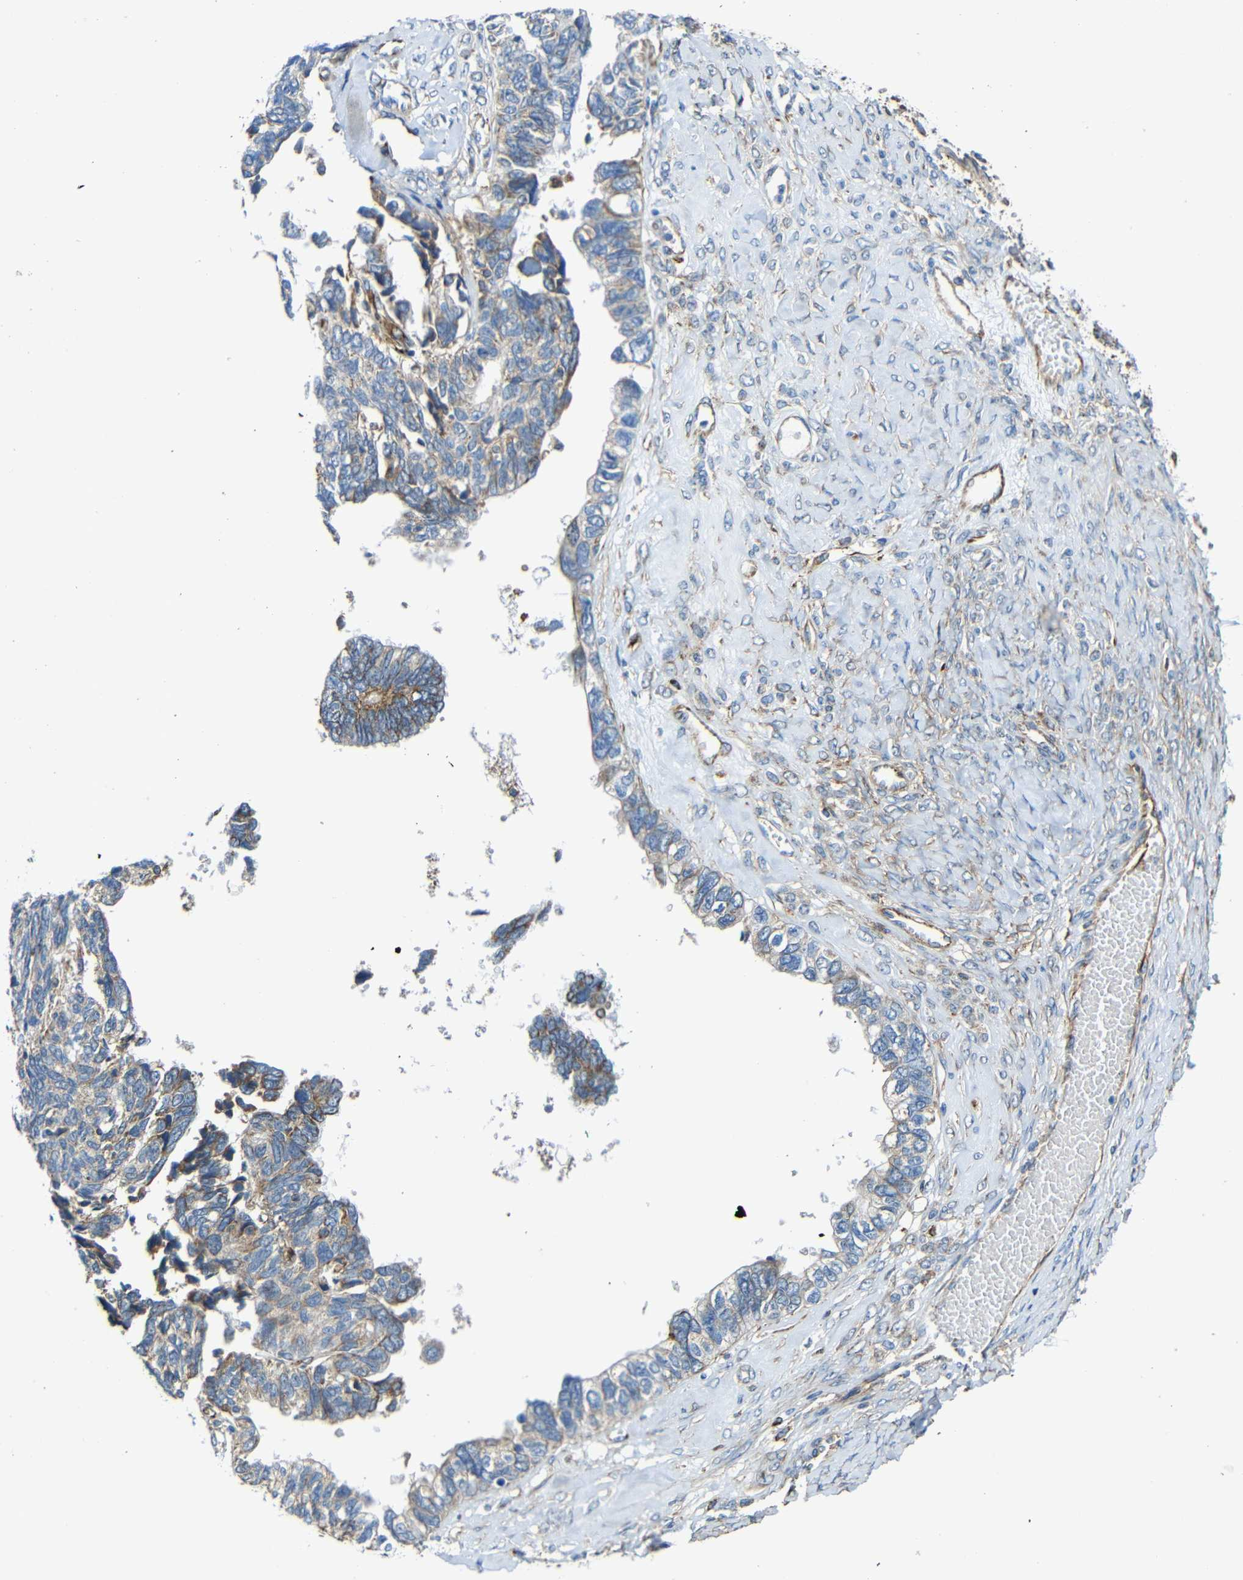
{"staining": {"intensity": "moderate", "quantity": "25%-75%", "location": "cytoplasmic/membranous"}, "tissue": "ovarian cancer", "cell_type": "Tumor cells", "image_type": "cancer", "snomed": [{"axis": "morphology", "description": "Cystadenocarcinoma, serous, NOS"}, {"axis": "topography", "description": "Ovary"}], "caption": "Ovarian serous cystadenocarcinoma was stained to show a protein in brown. There is medium levels of moderate cytoplasmic/membranous staining in about 25%-75% of tumor cells.", "gene": "IGSF10", "patient": {"sex": "female", "age": 79}}